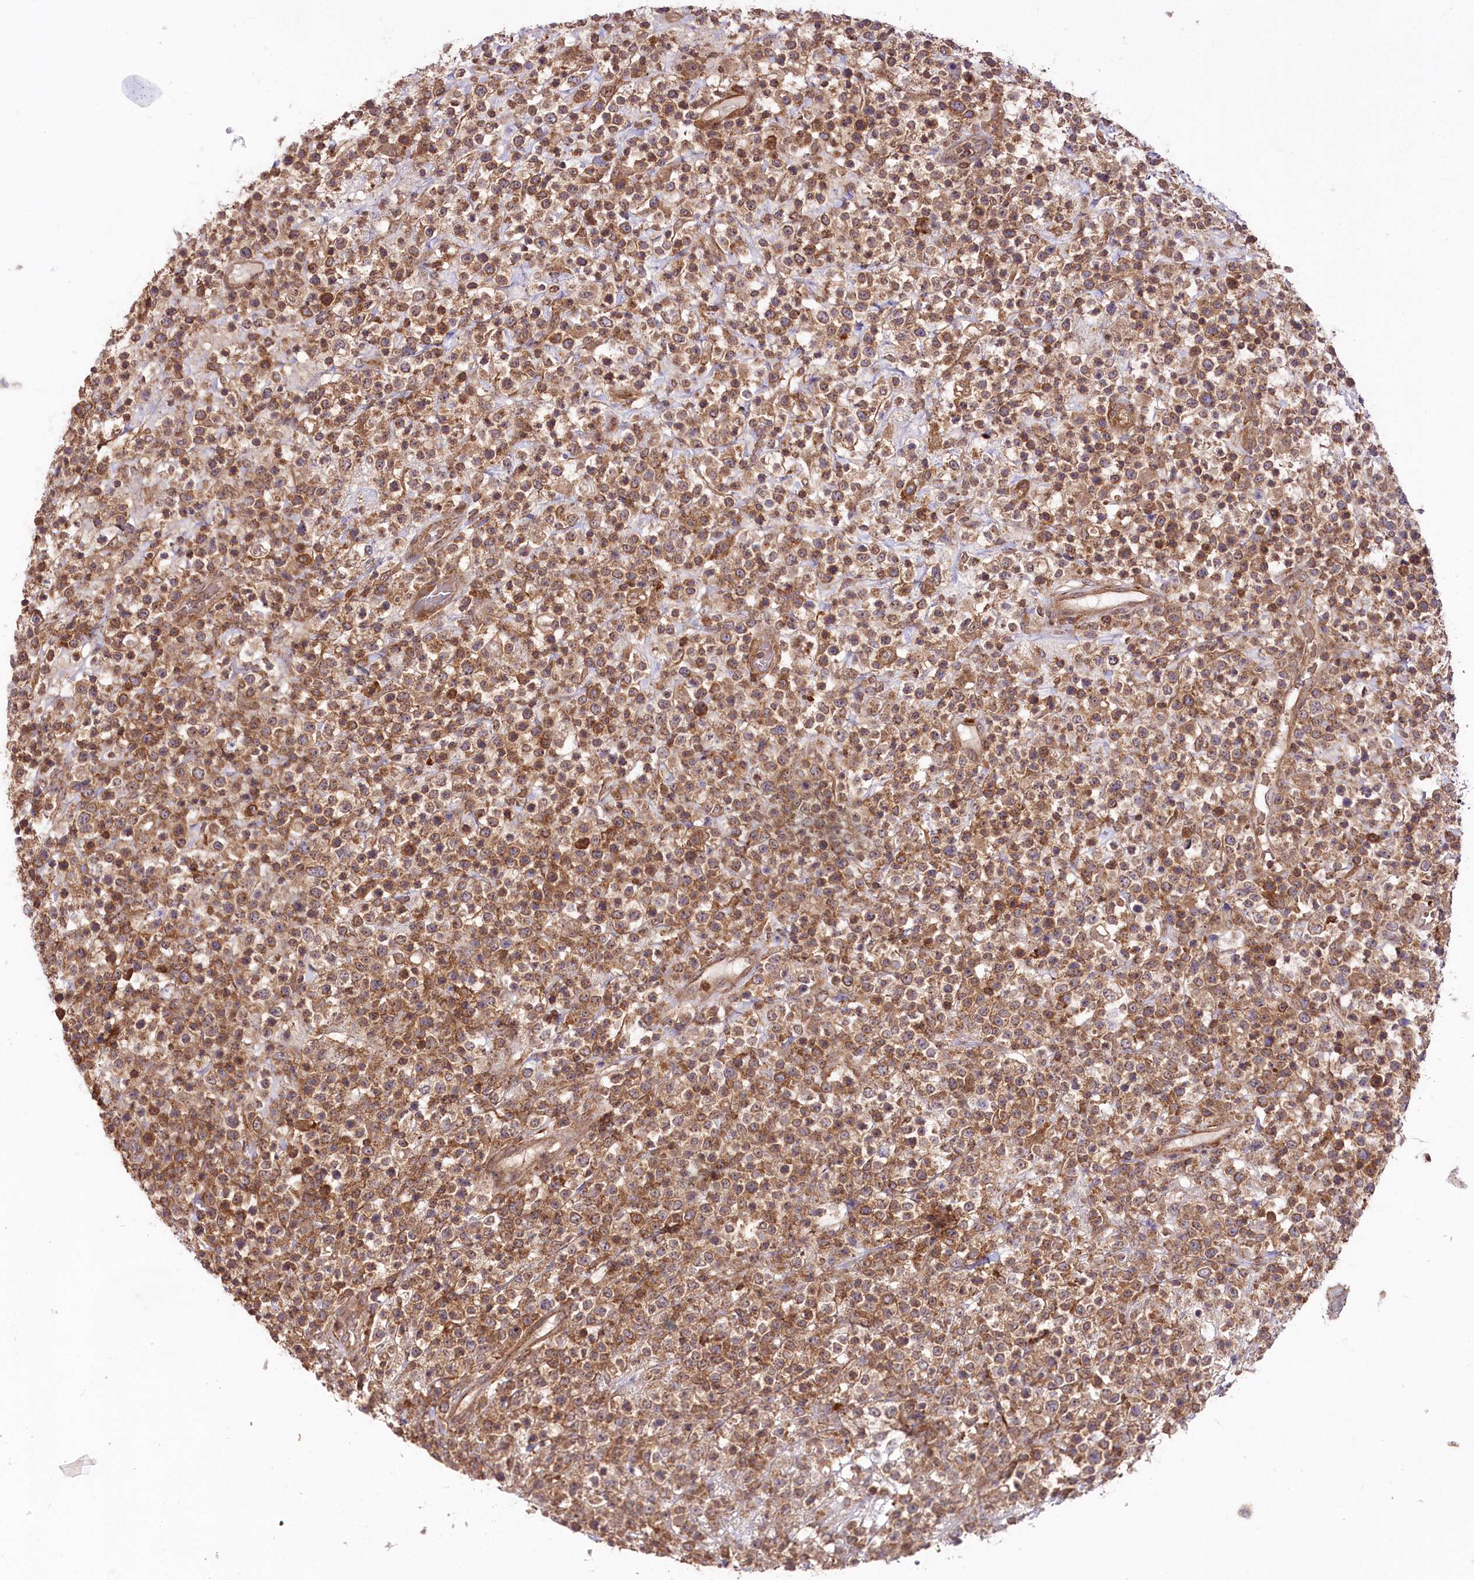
{"staining": {"intensity": "moderate", "quantity": ">75%", "location": "cytoplasmic/membranous"}, "tissue": "lymphoma", "cell_type": "Tumor cells", "image_type": "cancer", "snomed": [{"axis": "morphology", "description": "Malignant lymphoma, non-Hodgkin's type, High grade"}, {"axis": "topography", "description": "Colon"}], "caption": "The micrograph displays staining of high-grade malignant lymphoma, non-Hodgkin's type, revealing moderate cytoplasmic/membranous protein staining (brown color) within tumor cells. Using DAB (3,3'-diaminobenzidine) (brown) and hematoxylin (blue) stains, captured at high magnification using brightfield microscopy.", "gene": "CCDC91", "patient": {"sex": "female", "age": 53}}